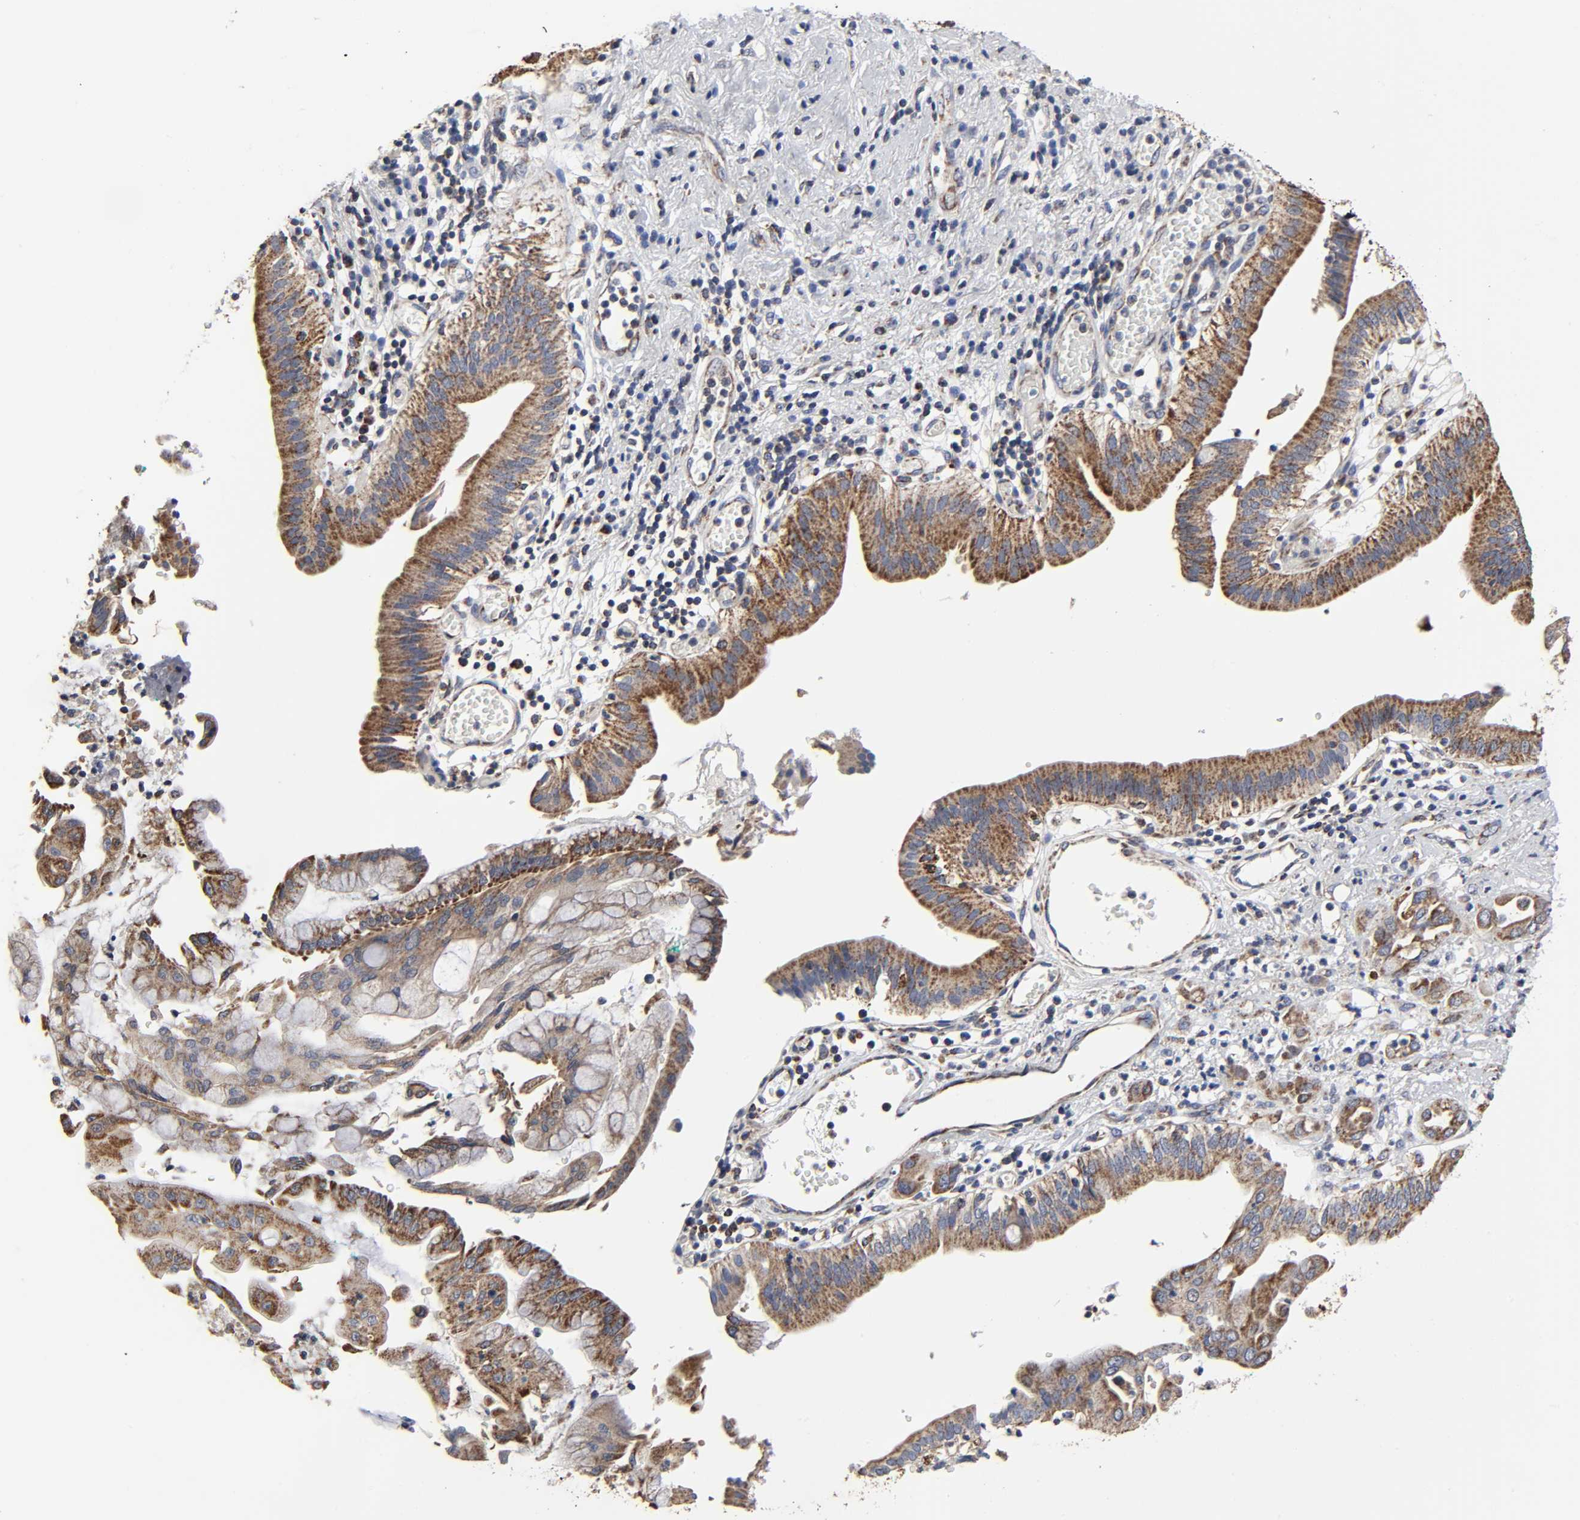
{"staining": {"intensity": "moderate", "quantity": ">75%", "location": "cytoplasmic/membranous"}, "tissue": "pancreatic cancer", "cell_type": "Tumor cells", "image_type": "cancer", "snomed": [{"axis": "morphology", "description": "Adenocarcinoma, NOS"}, {"axis": "morphology", "description": "Adenocarcinoma, metastatic, NOS"}, {"axis": "topography", "description": "Lymph node"}, {"axis": "topography", "description": "Pancreas"}, {"axis": "topography", "description": "Duodenum"}], "caption": "Immunohistochemical staining of pancreatic cancer exhibits moderate cytoplasmic/membranous protein staining in approximately >75% of tumor cells.", "gene": "COX6B1", "patient": {"sex": "female", "age": 64}}